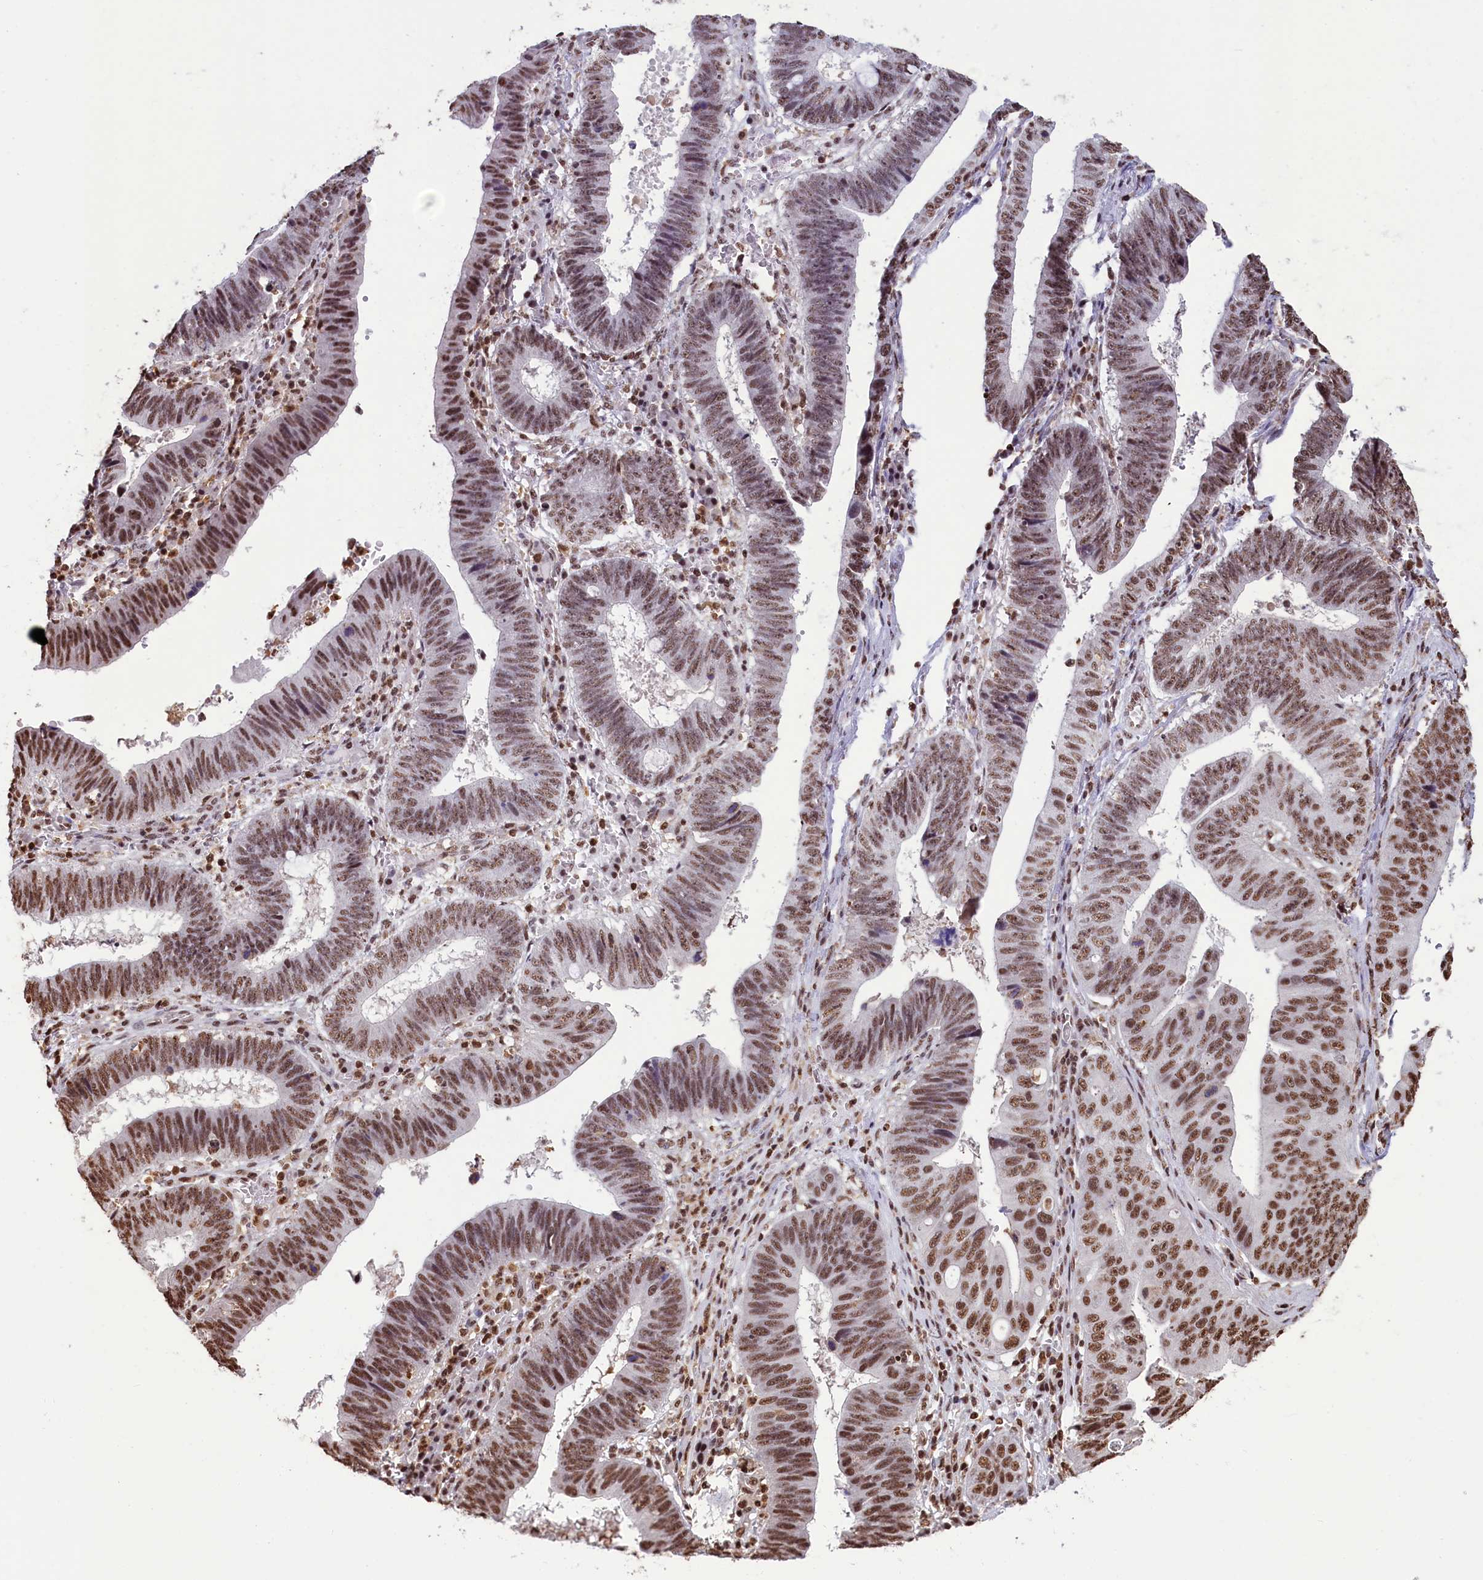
{"staining": {"intensity": "moderate", "quantity": ">75%", "location": "nuclear"}, "tissue": "stomach cancer", "cell_type": "Tumor cells", "image_type": "cancer", "snomed": [{"axis": "morphology", "description": "Adenocarcinoma, NOS"}, {"axis": "topography", "description": "Stomach"}], "caption": "Human stomach cancer (adenocarcinoma) stained for a protein (brown) demonstrates moderate nuclear positive positivity in approximately >75% of tumor cells.", "gene": "SNRPD2", "patient": {"sex": "male", "age": 59}}